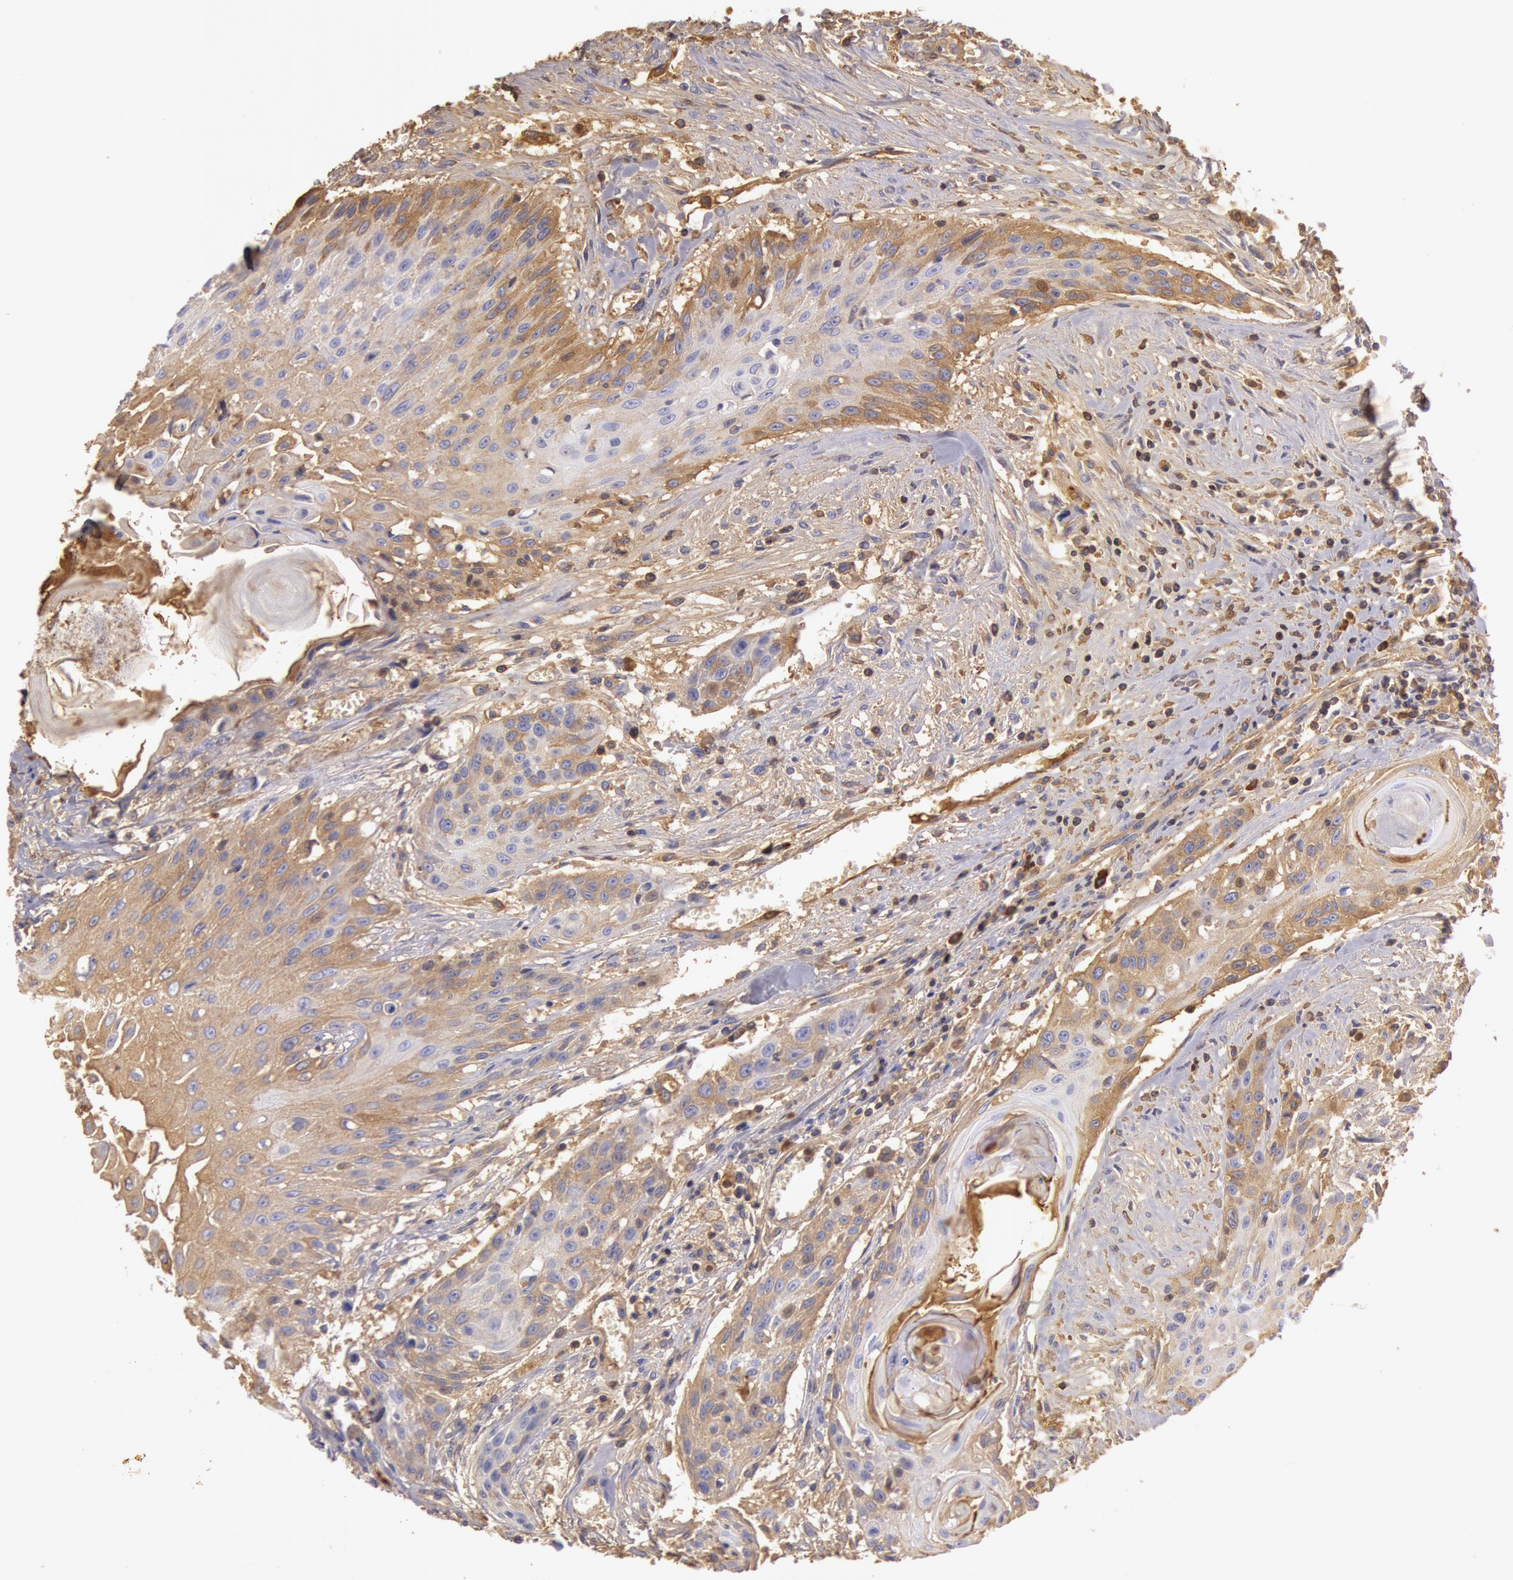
{"staining": {"intensity": "moderate", "quantity": "25%-75%", "location": "cytoplasmic/membranous"}, "tissue": "head and neck cancer", "cell_type": "Tumor cells", "image_type": "cancer", "snomed": [{"axis": "morphology", "description": "Squamous cell carcinoma, NOS"}, {"axis": "morphology", "description": "Squamous cell carcinoma, metastatic, NOS"}, {"axis": "topography", "description": "Lymph node"}, {"axis": "topography", "description": "Salivary gland"}, {"axis": "topography", "description": "Head-Neck"}], "caption": "Protein positivity by IHC exhibits moderate cytoplasmic/membranous positivity in about 25%-75% of tumor cells in head and neck cancer.", "gene": "IGHG1", "patient": {"sex": "female", "age": 74}}